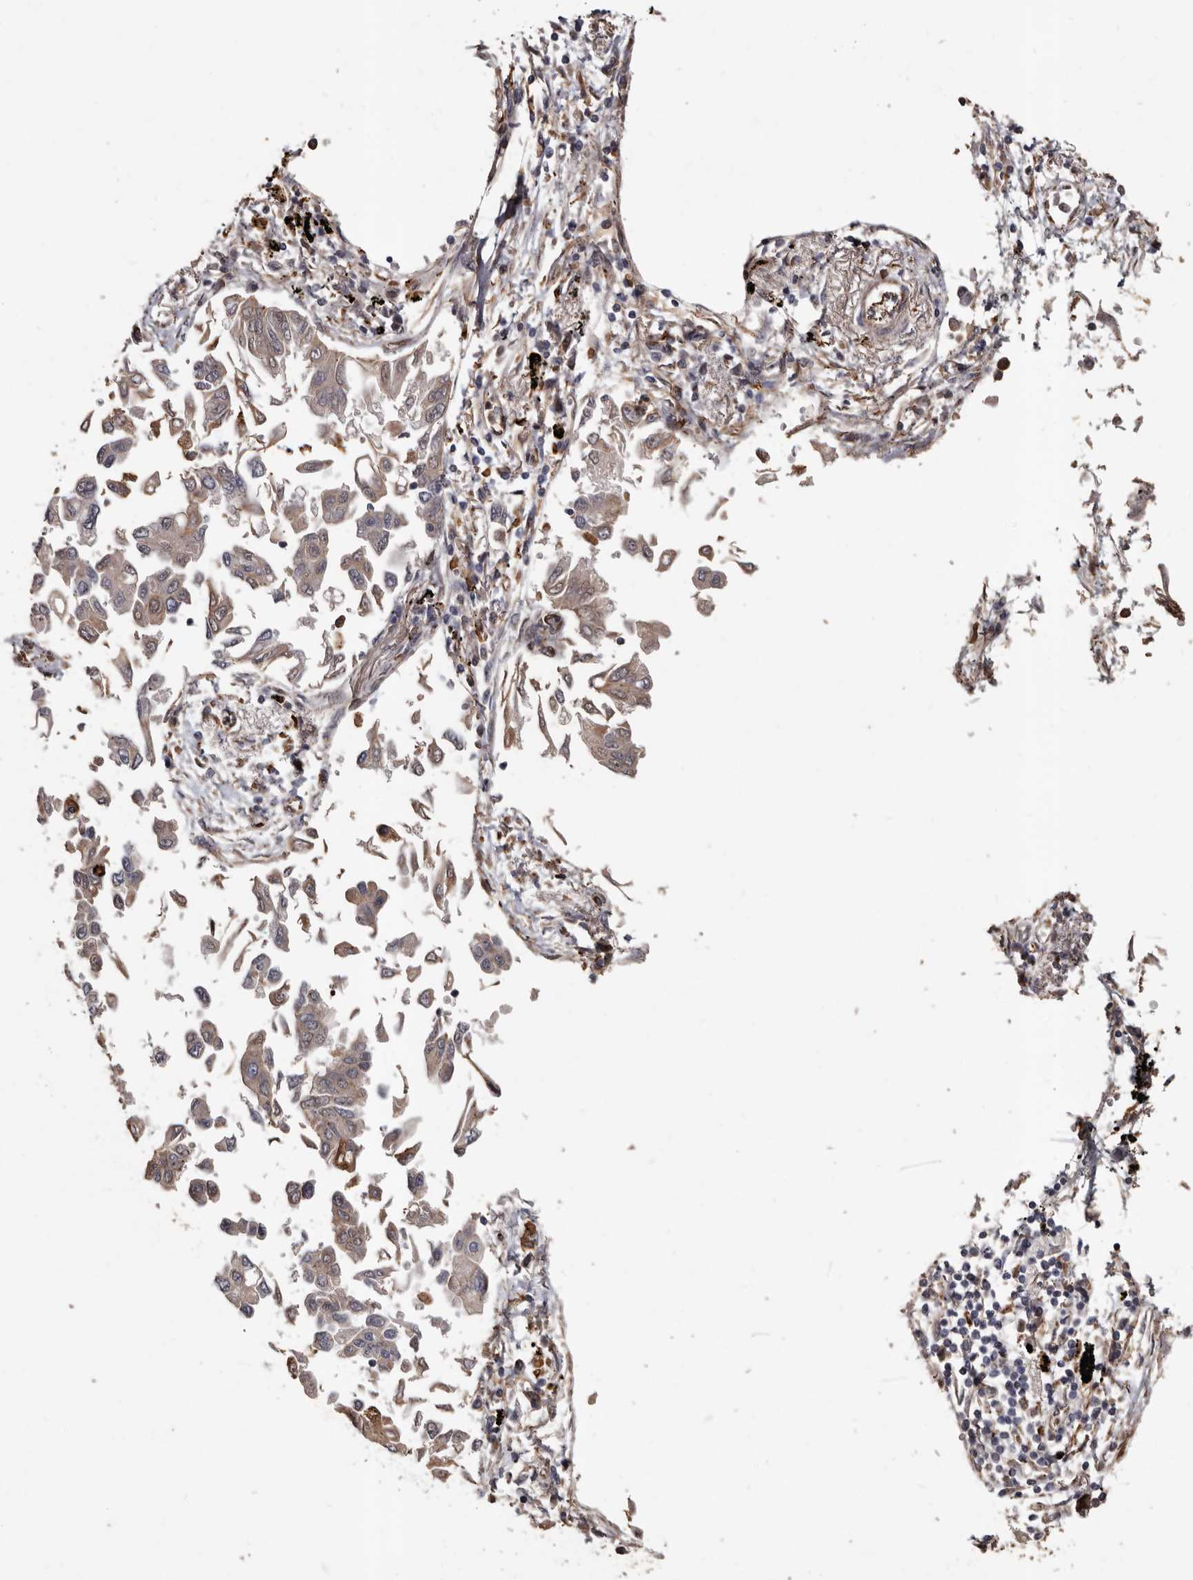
{"staining": {"intensity": "weak", "quantity": ">75%", "location": "cytoplasmic/membranous"}, "tissue": "lung cancer", "cell_type": "Tumor cells", "image_type": "cancer", "snomed": [{"axis": "morphology", "description": "Adenocarcinoma, NOS"}, {"axis": "topography", "description": "Lung"}], "caption": "High-power microscopy captured an immunohistochemistry (IHC) micrograph of lung adenocarcinoma, revealing weak cytoplasmic/membranous expression in approximately >75% of tumor cells.", "gene": "BRAT1", "patient": {"sex": "female", "age": 67}}